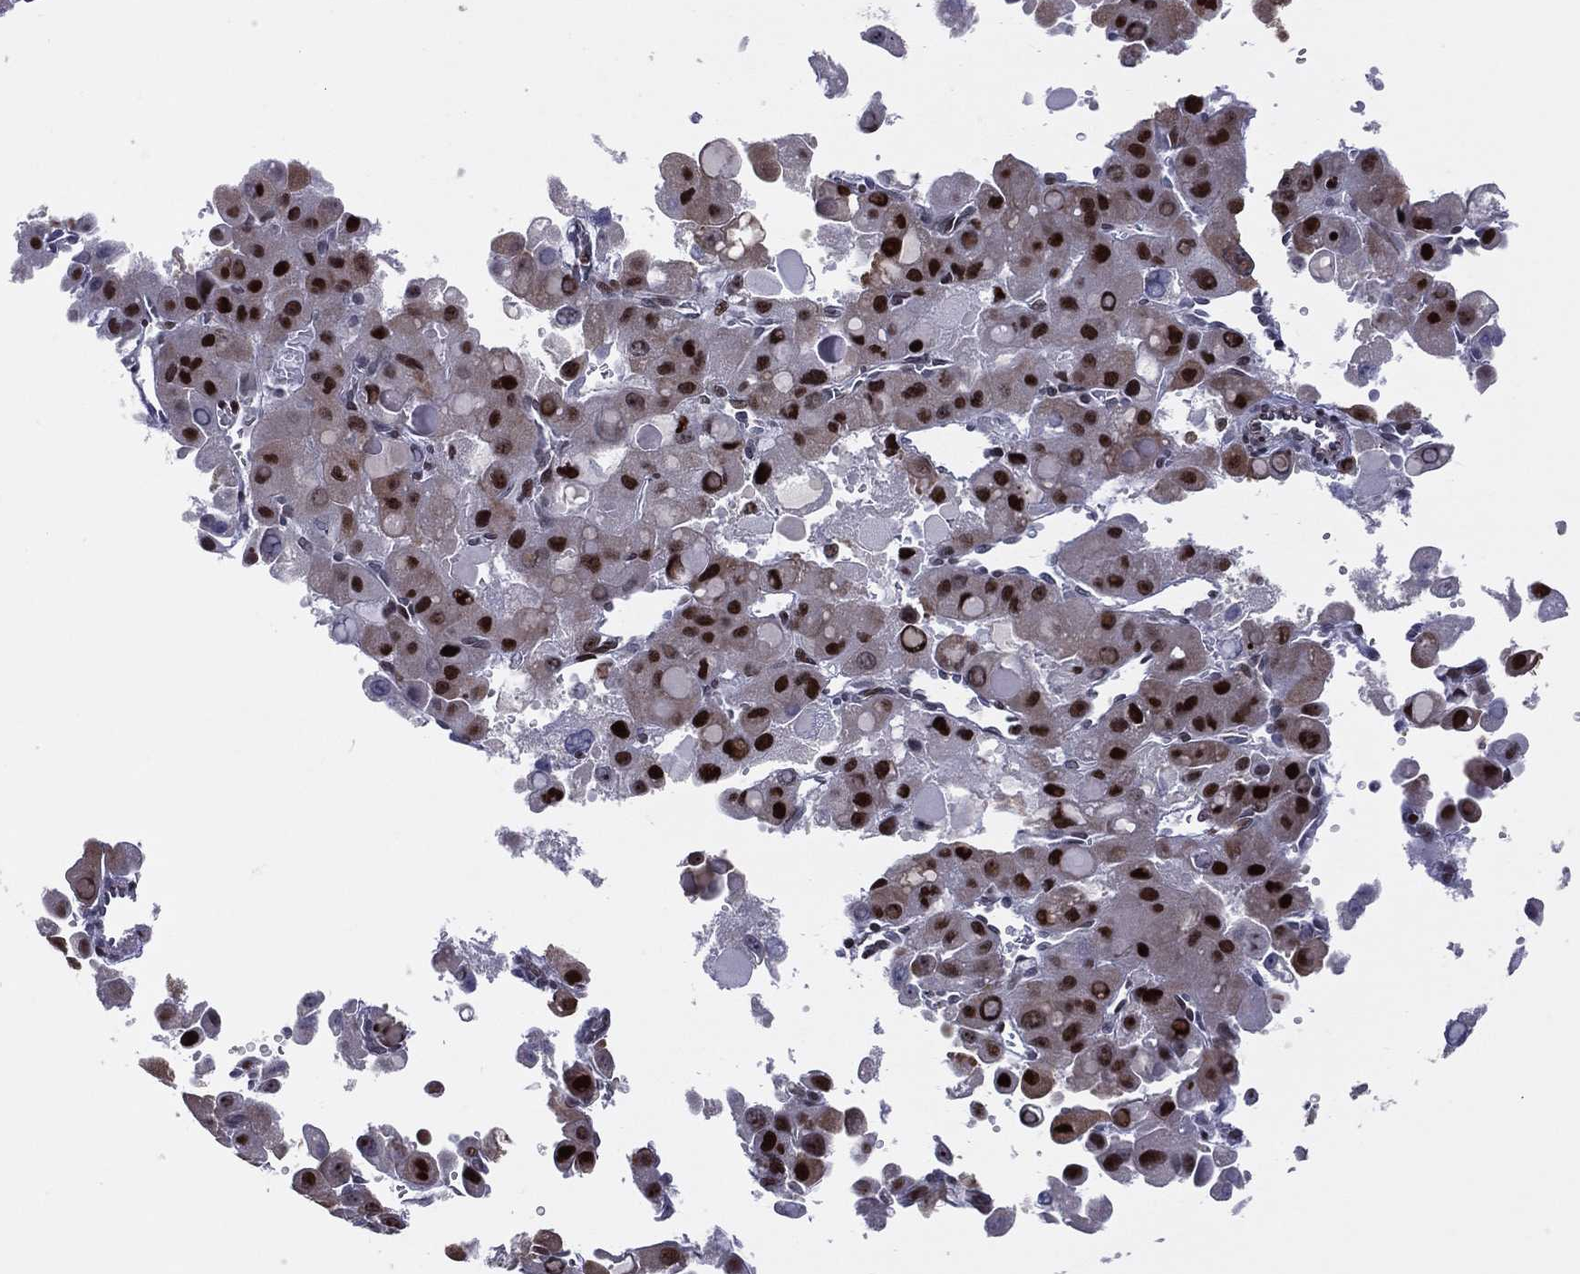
{"staining": {"intensity": "strong", "quantity": ">75%", "location": "nuclear"}, "tissue": "liver cancer", "cell_type": "Tumor cells", "image_type": "cancer", "snomed": [{"axis": "morphology", "description": "Carcinoma, Hepatocellular, NOS"}, {"axis": "topography", "description": "Liver"}], "caption": "IHC photomicrograph of neoplastic tissue: liver cancer (hepatocellular carcinoma) stained using immunohistochemistry (IHC) demonstrates high levels of strong protein expression localized specifically in the nuclear of tumor cells, appearing as a nuclear brown color.", "gene": "DBF4B", "patient": {"sex": "male", "age": 27}}